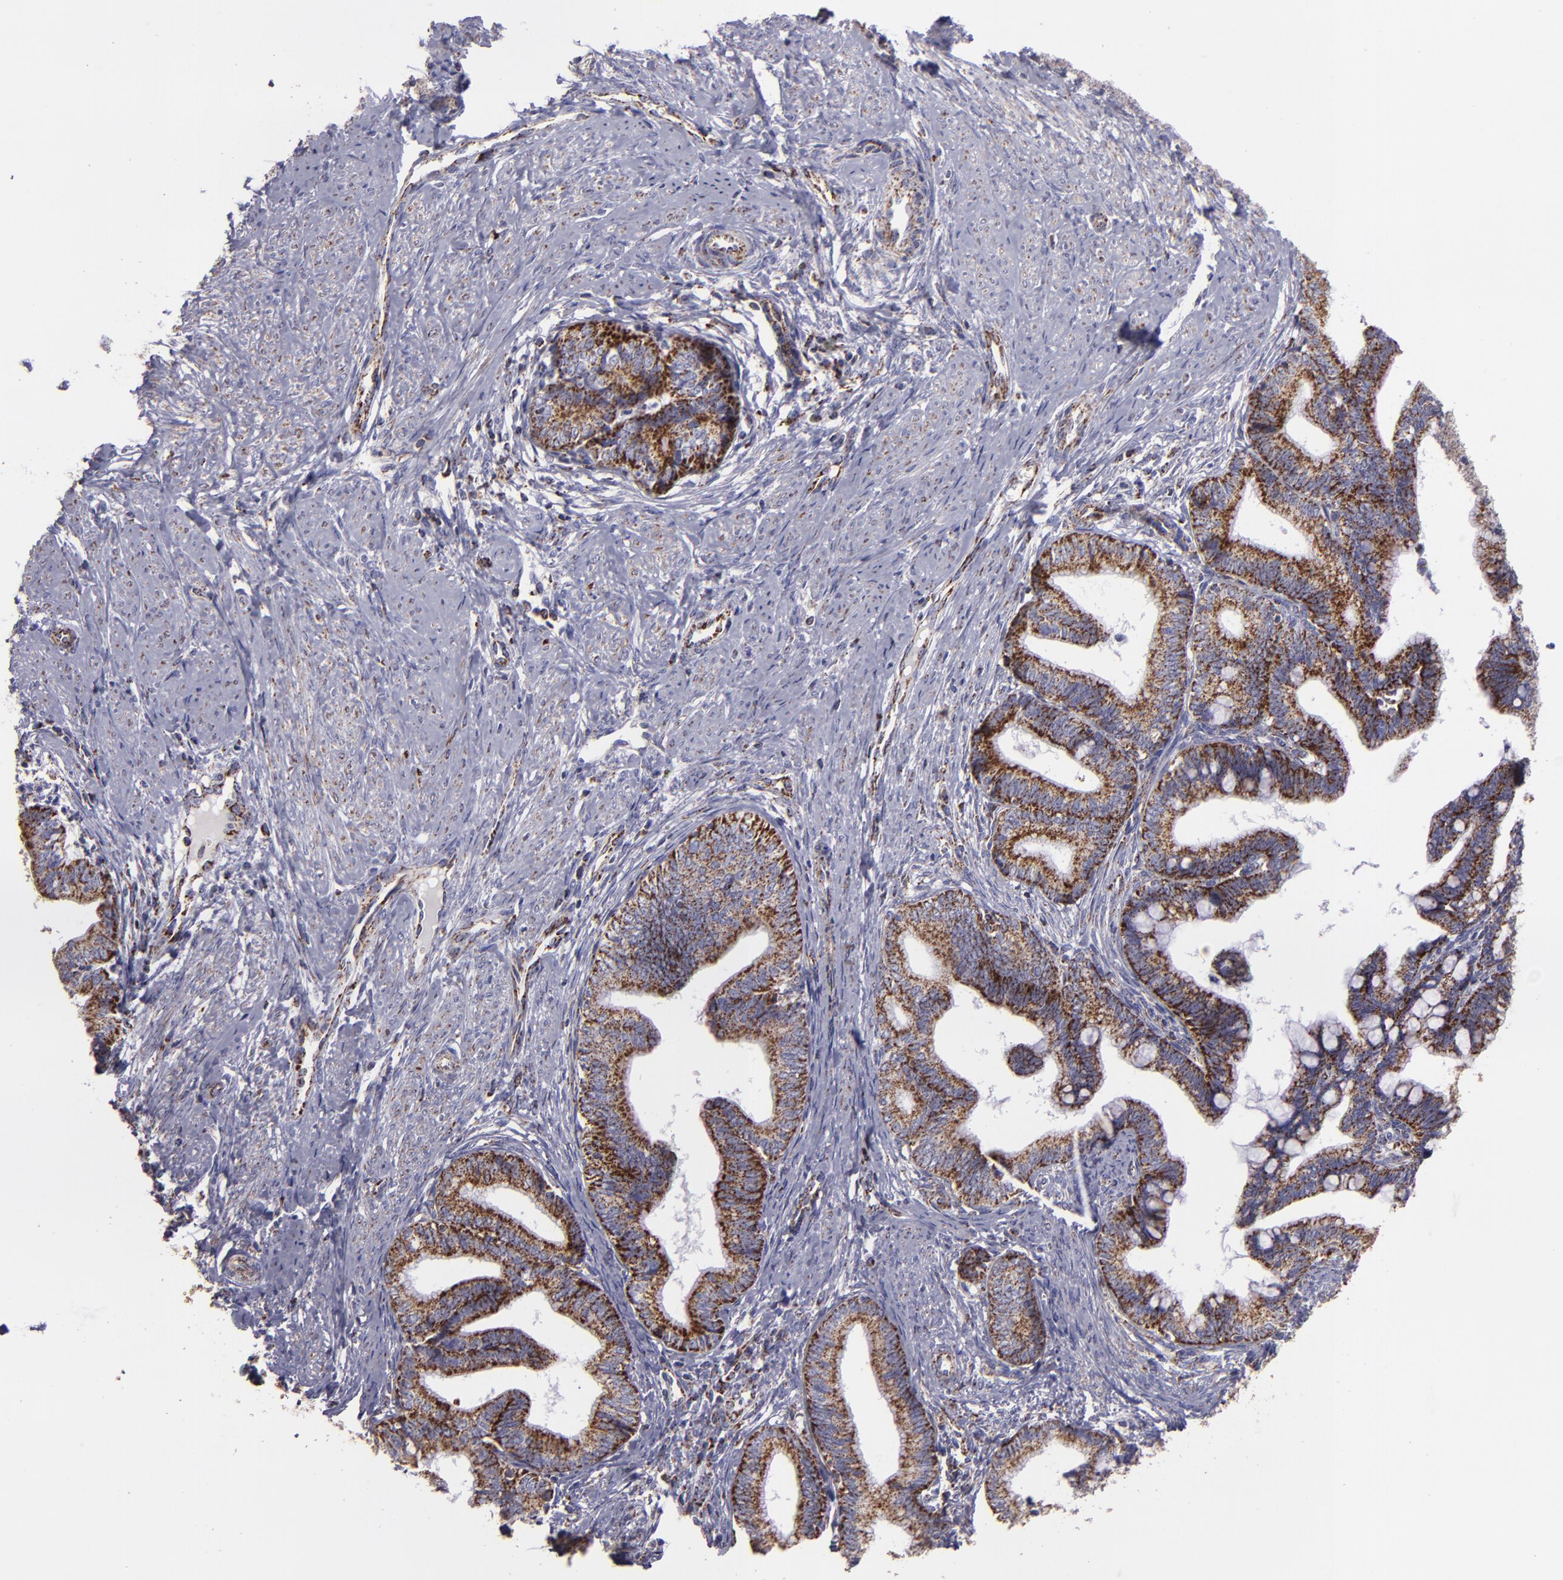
{"staining": {"intensity": "moderate", "quantity": ">75%", "location": "cytoplasmic/membranous"}, "tissue": "cervical cancer", "cell_type": "Tumor cells", "image_type": "cancer", "snomed": [{"axis": "morphology", "description": "Adenocarcinoma, NOS"}, {"axis": "topography", "description": "Cervix"}], "caption": "Adenocarcinoma (cervical) was stained to show a protein in brown. There is medium levels of moderate cytoplasmic/membranous expression in approximately >75% of tumor cells.", "gene": "HSPD1", "patient": {"sex": "female", "age": 36}}